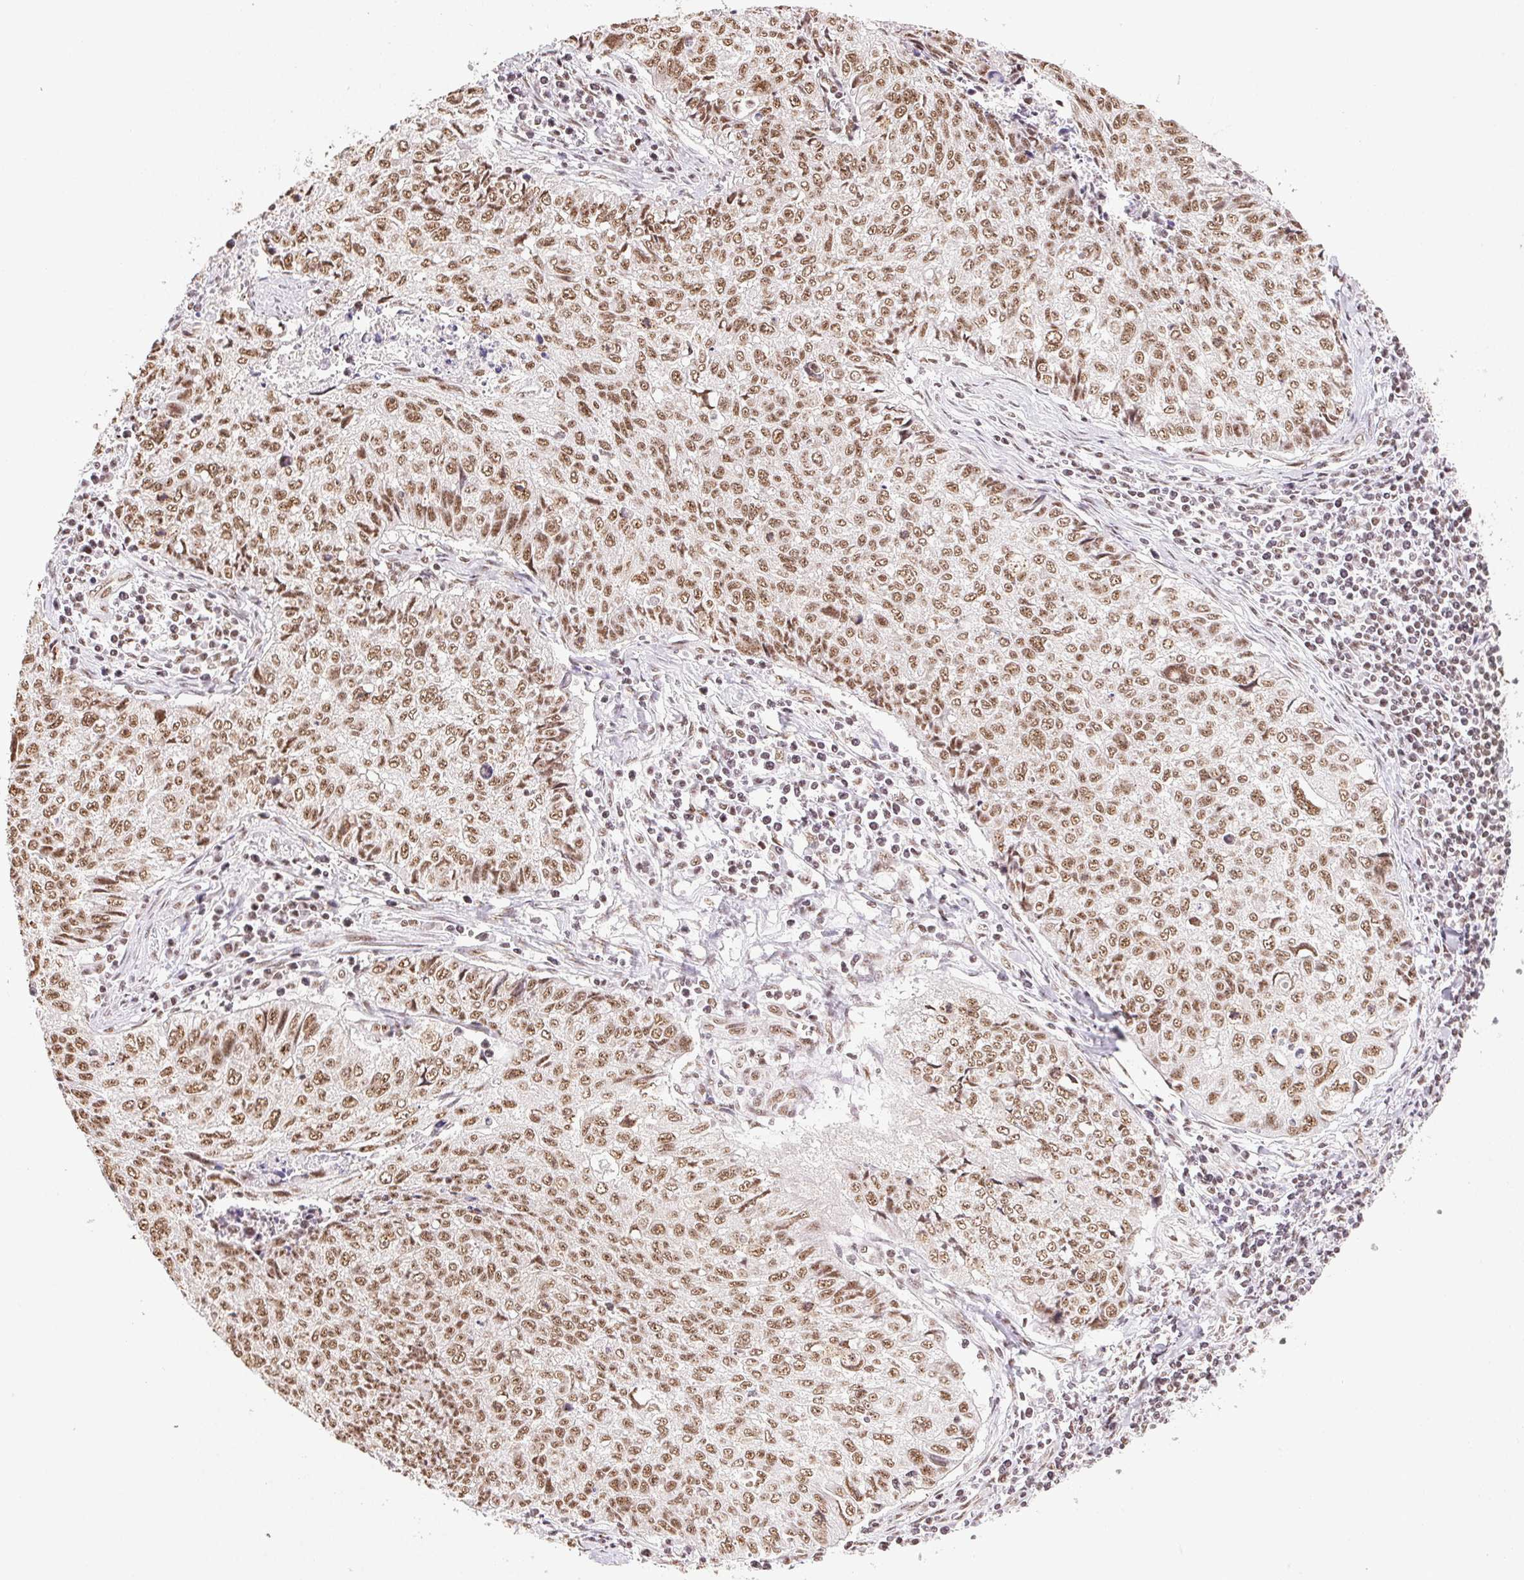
{"staining": {"intensity": "moderate", "quantity": ">75%", "location": "nuclear"}, "tissue": "lung cancer", "cell_type": "Tumor cells", "image_type": "cancer", "snomed": [{"axis": "morphology", "description": "Normal morphology"}, {"axis": "morphology", "description": "Aneuploidy"}, {"axis": "morphology", "description": "Squamous cell carcinoma, NOS"}, {"axis": "topography", "description": "Lymph node"}, {"axis": "topography", "description": "Lung"}], "caption": "Immunohistochemical staining of lung aneuploidy exhibits moderate nuclear protein positivity in approximately >75% of tumor cells.", "gene": "IK", "patient": {"sex": "female", "age": 76}}